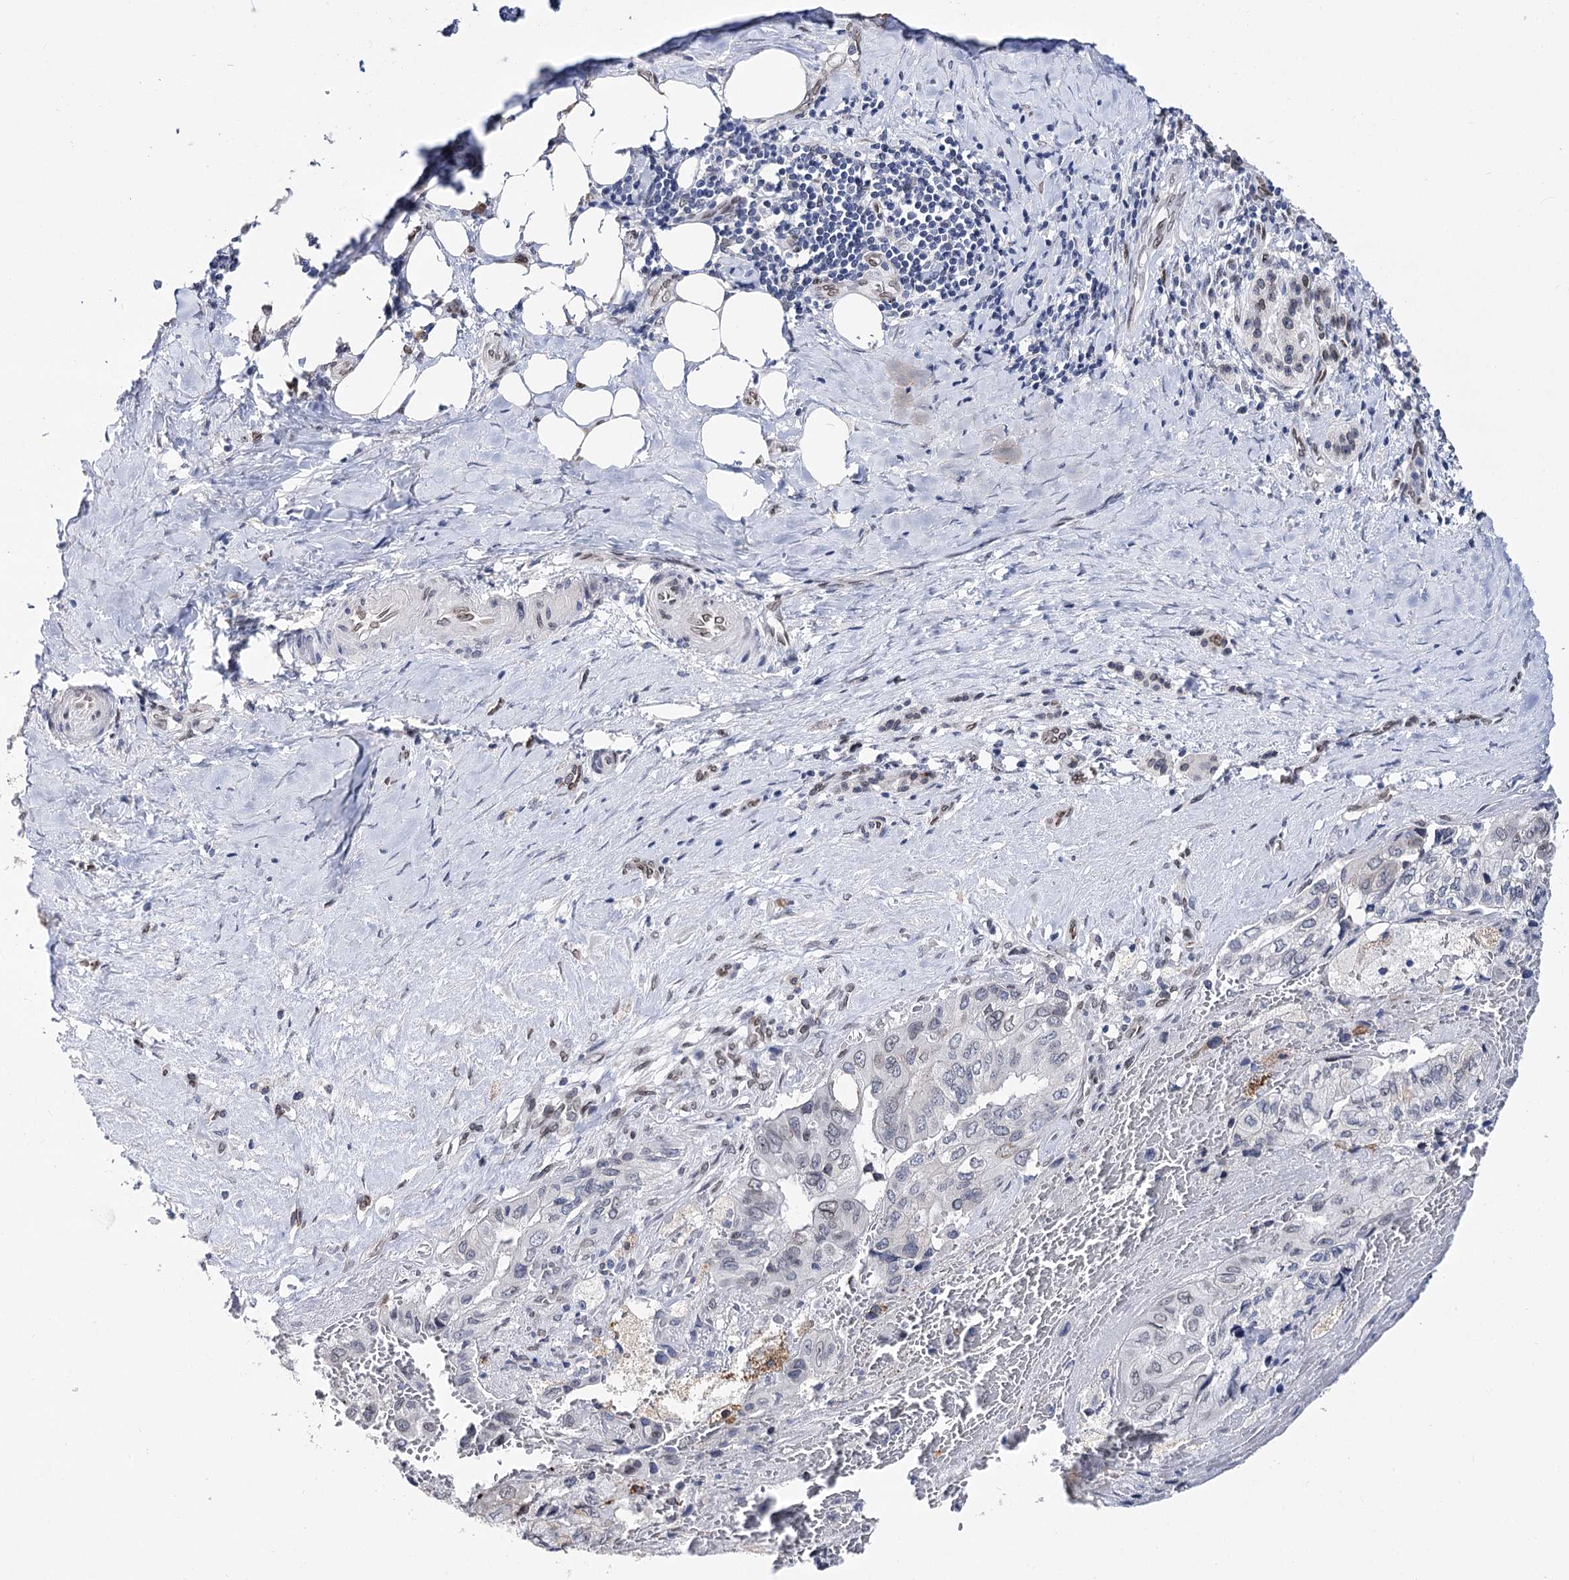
{"staining": {"intensity": "moderate", "quantity": "<25%", "location": "cytoplasmic/membranous"}, "tissue": "pancreatic cancer", "cell_type": "Tumor cells", "image_type": "cancer", "snomed": [{"axis": "morphology", "description": "Adenocarcinoma, NOS"}, {"axis": "topography", "description": "Pancreas"}], "caption": "Brown immunohistochemical staining in human pancreatic cancer (adenocarcinoma) reveals moderate cytoplasmic/membranous expression in about <25% of tumor cells.", "gene": "TMEM201", "patient": {"sex": "male", "age": 51}}